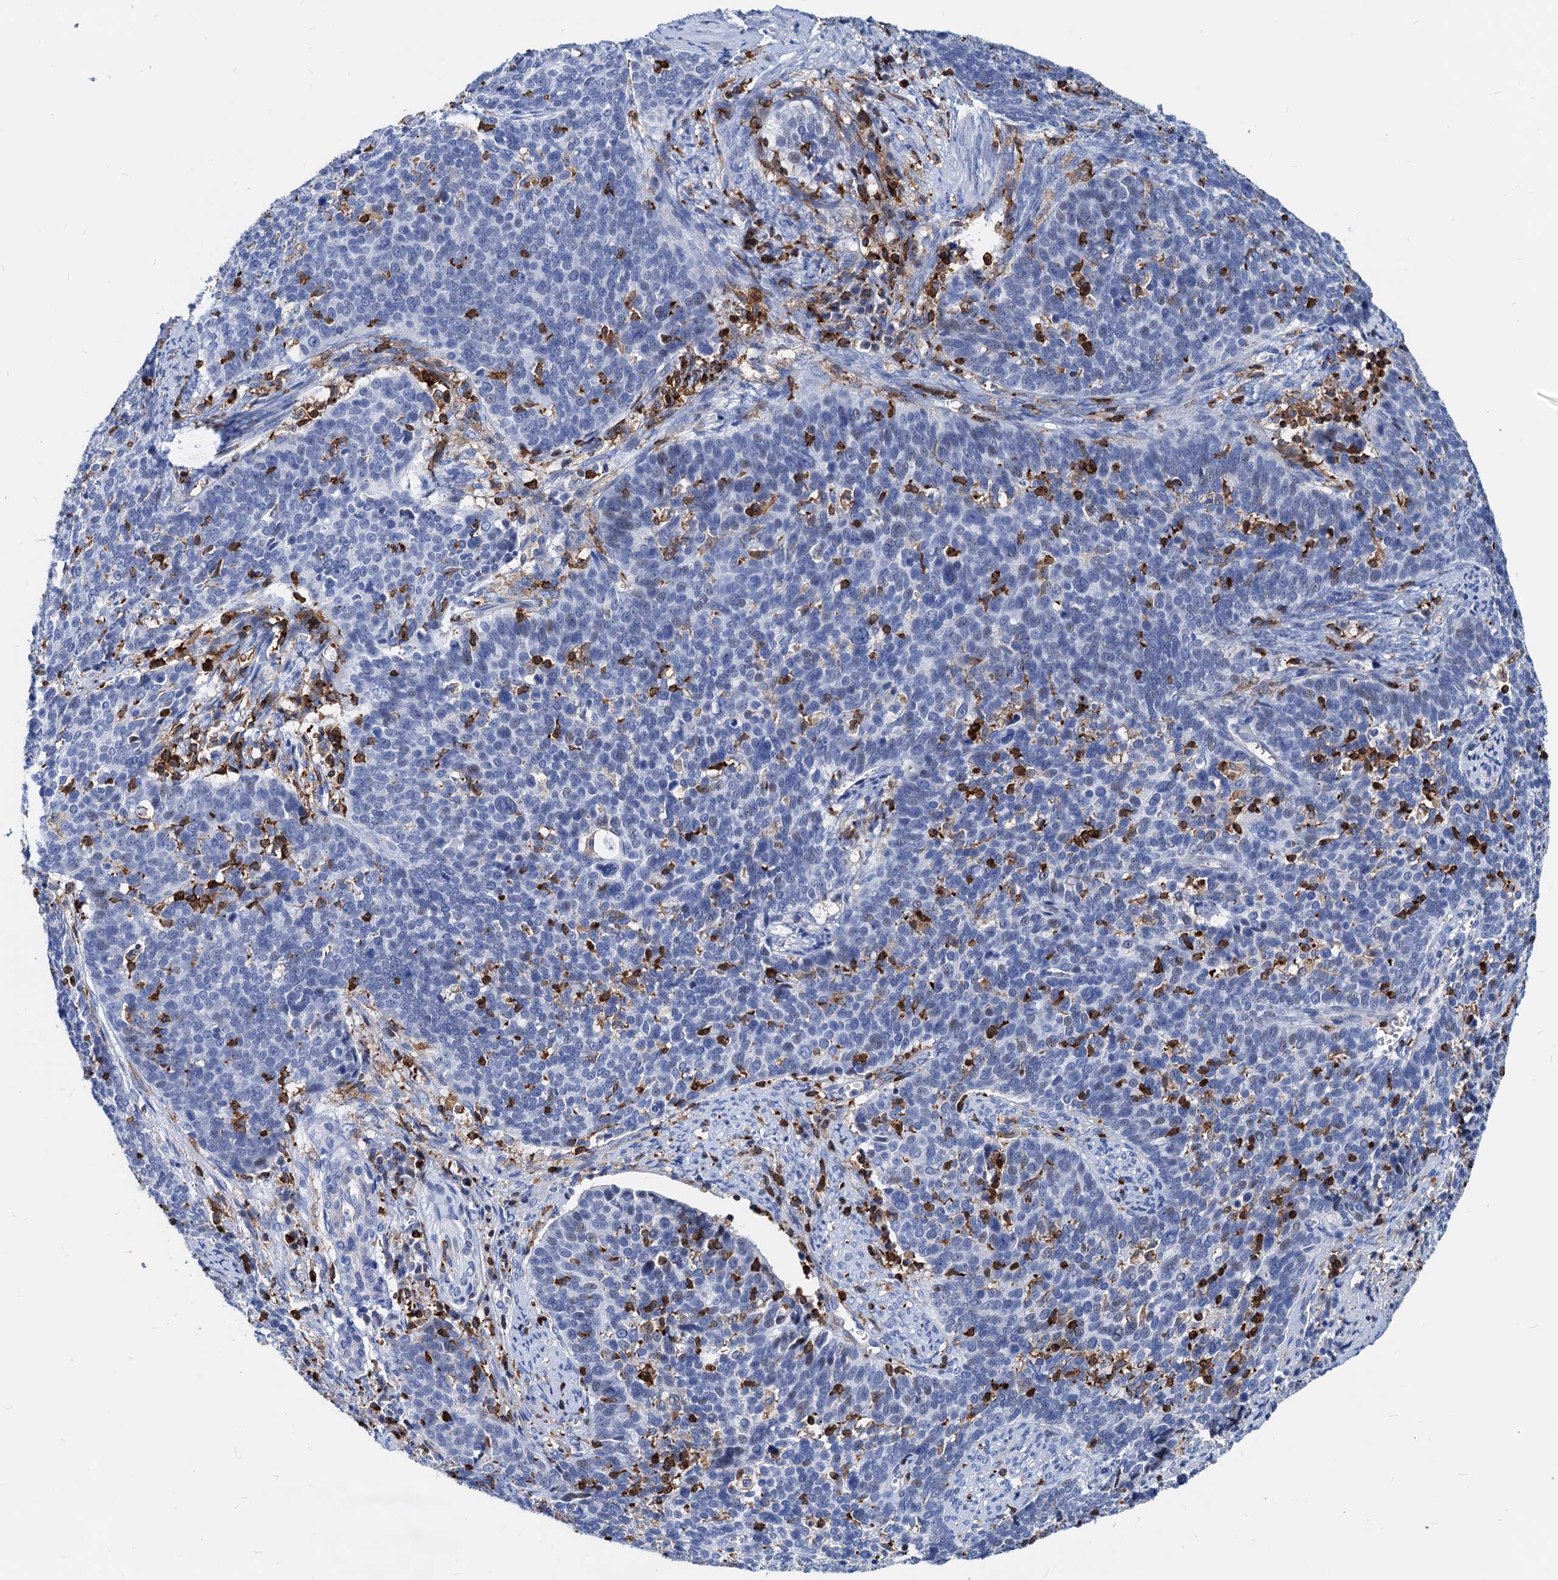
{"staining": {"intensity": "negative", "quantity": "none", "location": "none"}, "tissue": "cervical cancer", "cell_type": "Tumor cells", "image_type": "cancer", "snomed": [{"axis": "morphology", "description": "Squamous cell carcinoma, NOS"}, {"axis": "topography", "description": "Cervix"}], "caption": "There is no significant expression in tumor cells of cervical cancer (squamous cell carcinoma).", "gene": "LCP2", "patient": {"sex": "female", "age": 39}}